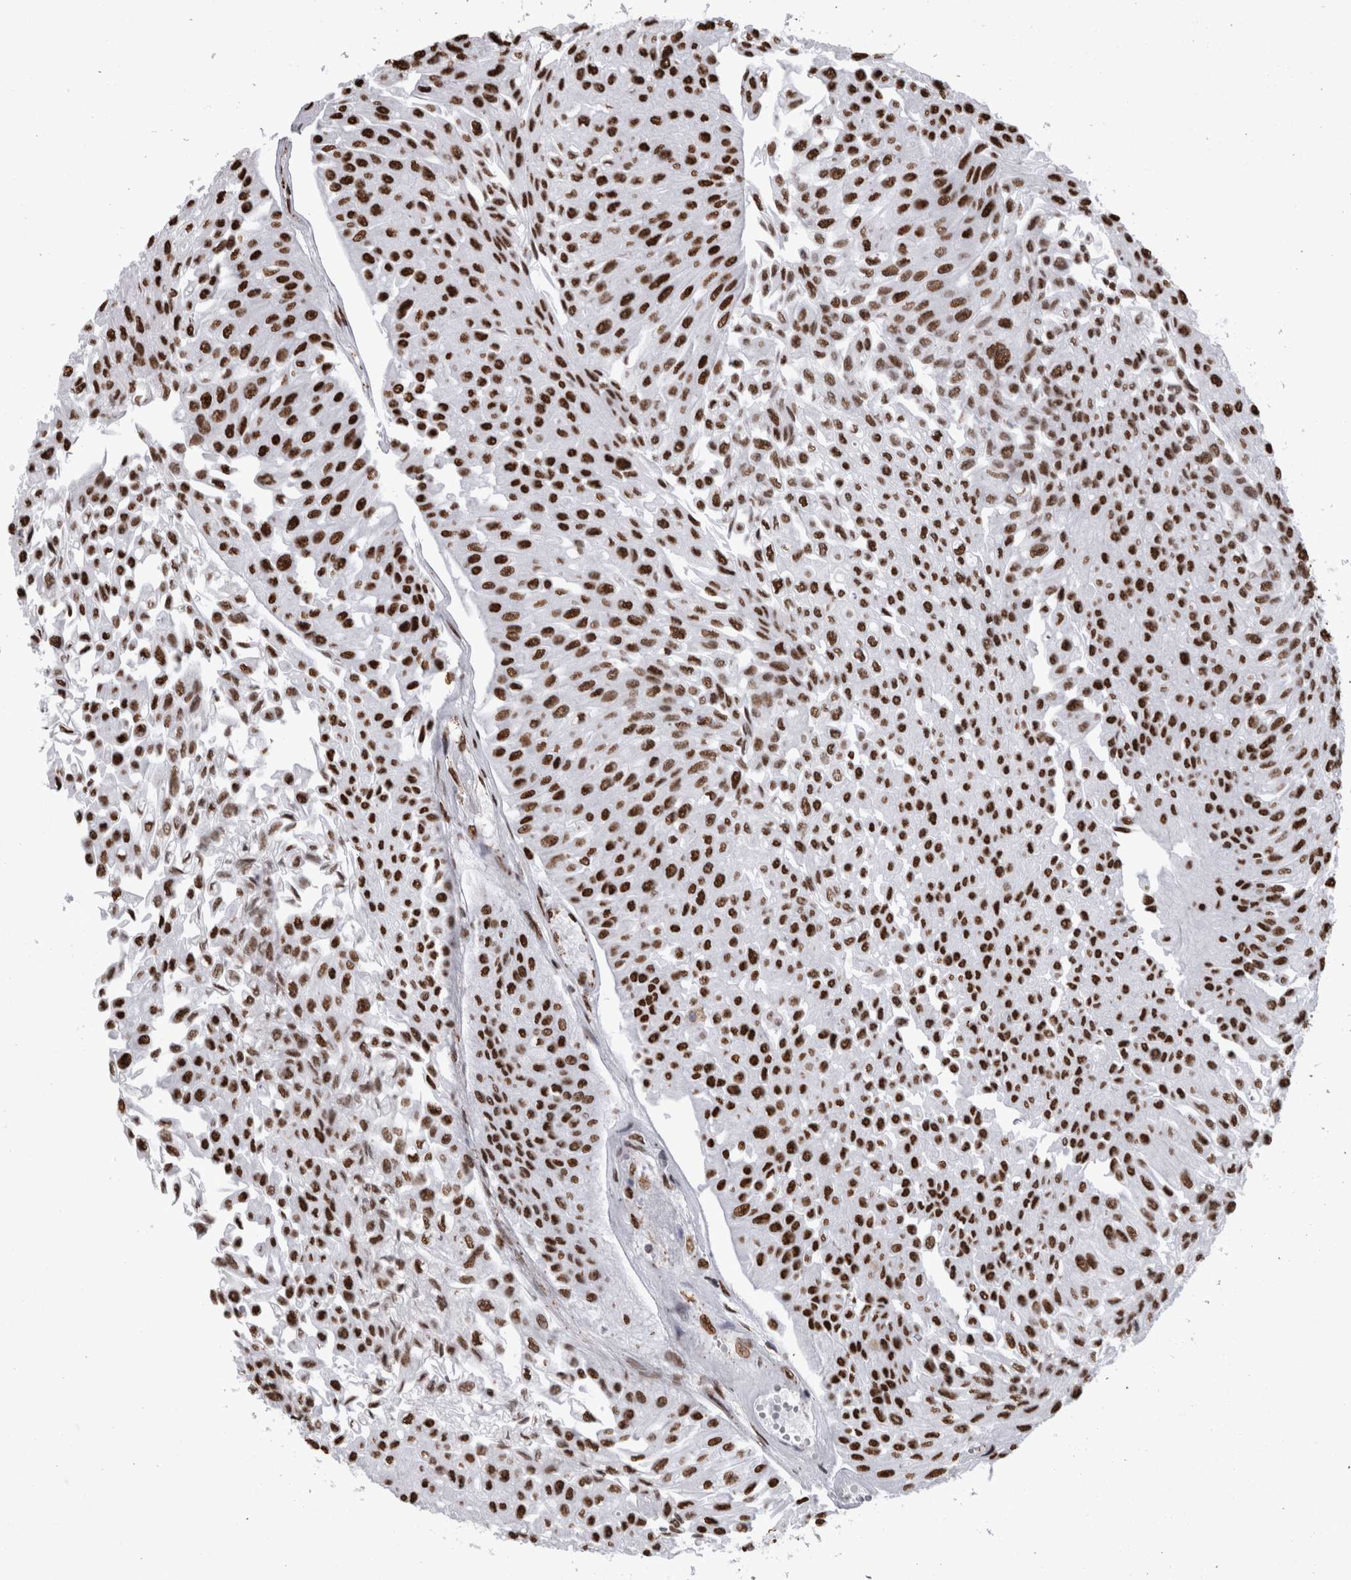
{"staining": {"intensity": "strong", "quantity": ">75%", "location": "nuclear"}, "tissue": "urothelial cancer", "cell_type": "Tumor cells", "image_type": "cancer", "snomed": [{"axis": "morphology", "description": "Urothelial carcinoma, Low grade"}, {"axis": "topography", "description": "Urinary bladder"}], "caption": "This image reveals immunohistochemistry staining of urothelial cancer, with high strong nuclear expression in about >75% of tumor cells.", "gene": "HNRNPM", "patient": {"sex": "male", "age": 67}}